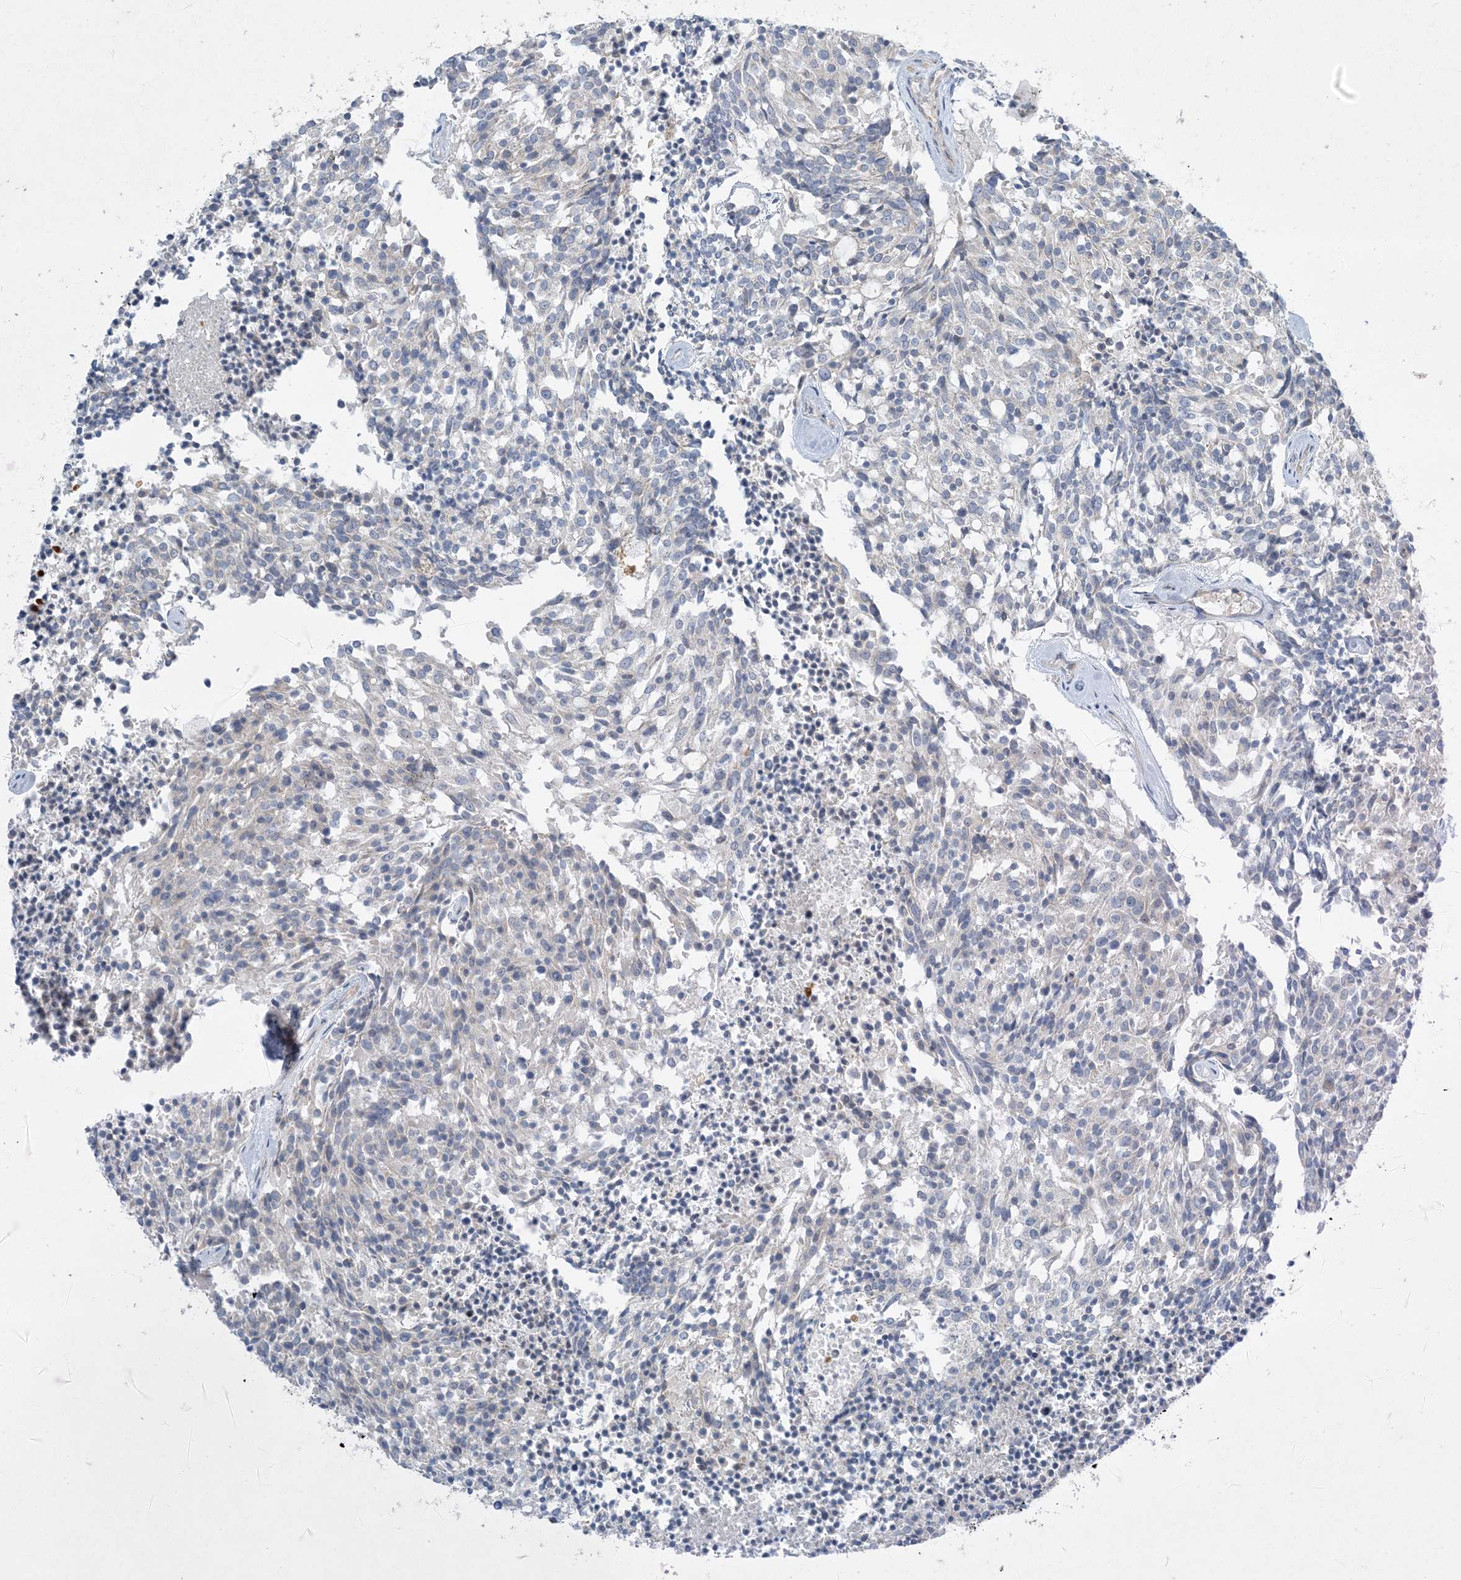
{"staining": {"intensity": "negative", "quantity": "none", "location": "none"}, "tissue": "carcinoid", "cell_type": "Tumor cells", "image_type": "cancer", "snomed": [{"axis": "morphology", "description": "Carcinoid, malignant, NOS"}, {"axis": "topography", "description": "Pancreas"}], "caption": "Tumor cells show no significant staining in carcinoid.", "gene": "LTN1", "patient": {"sex": "female", "age": 54}}